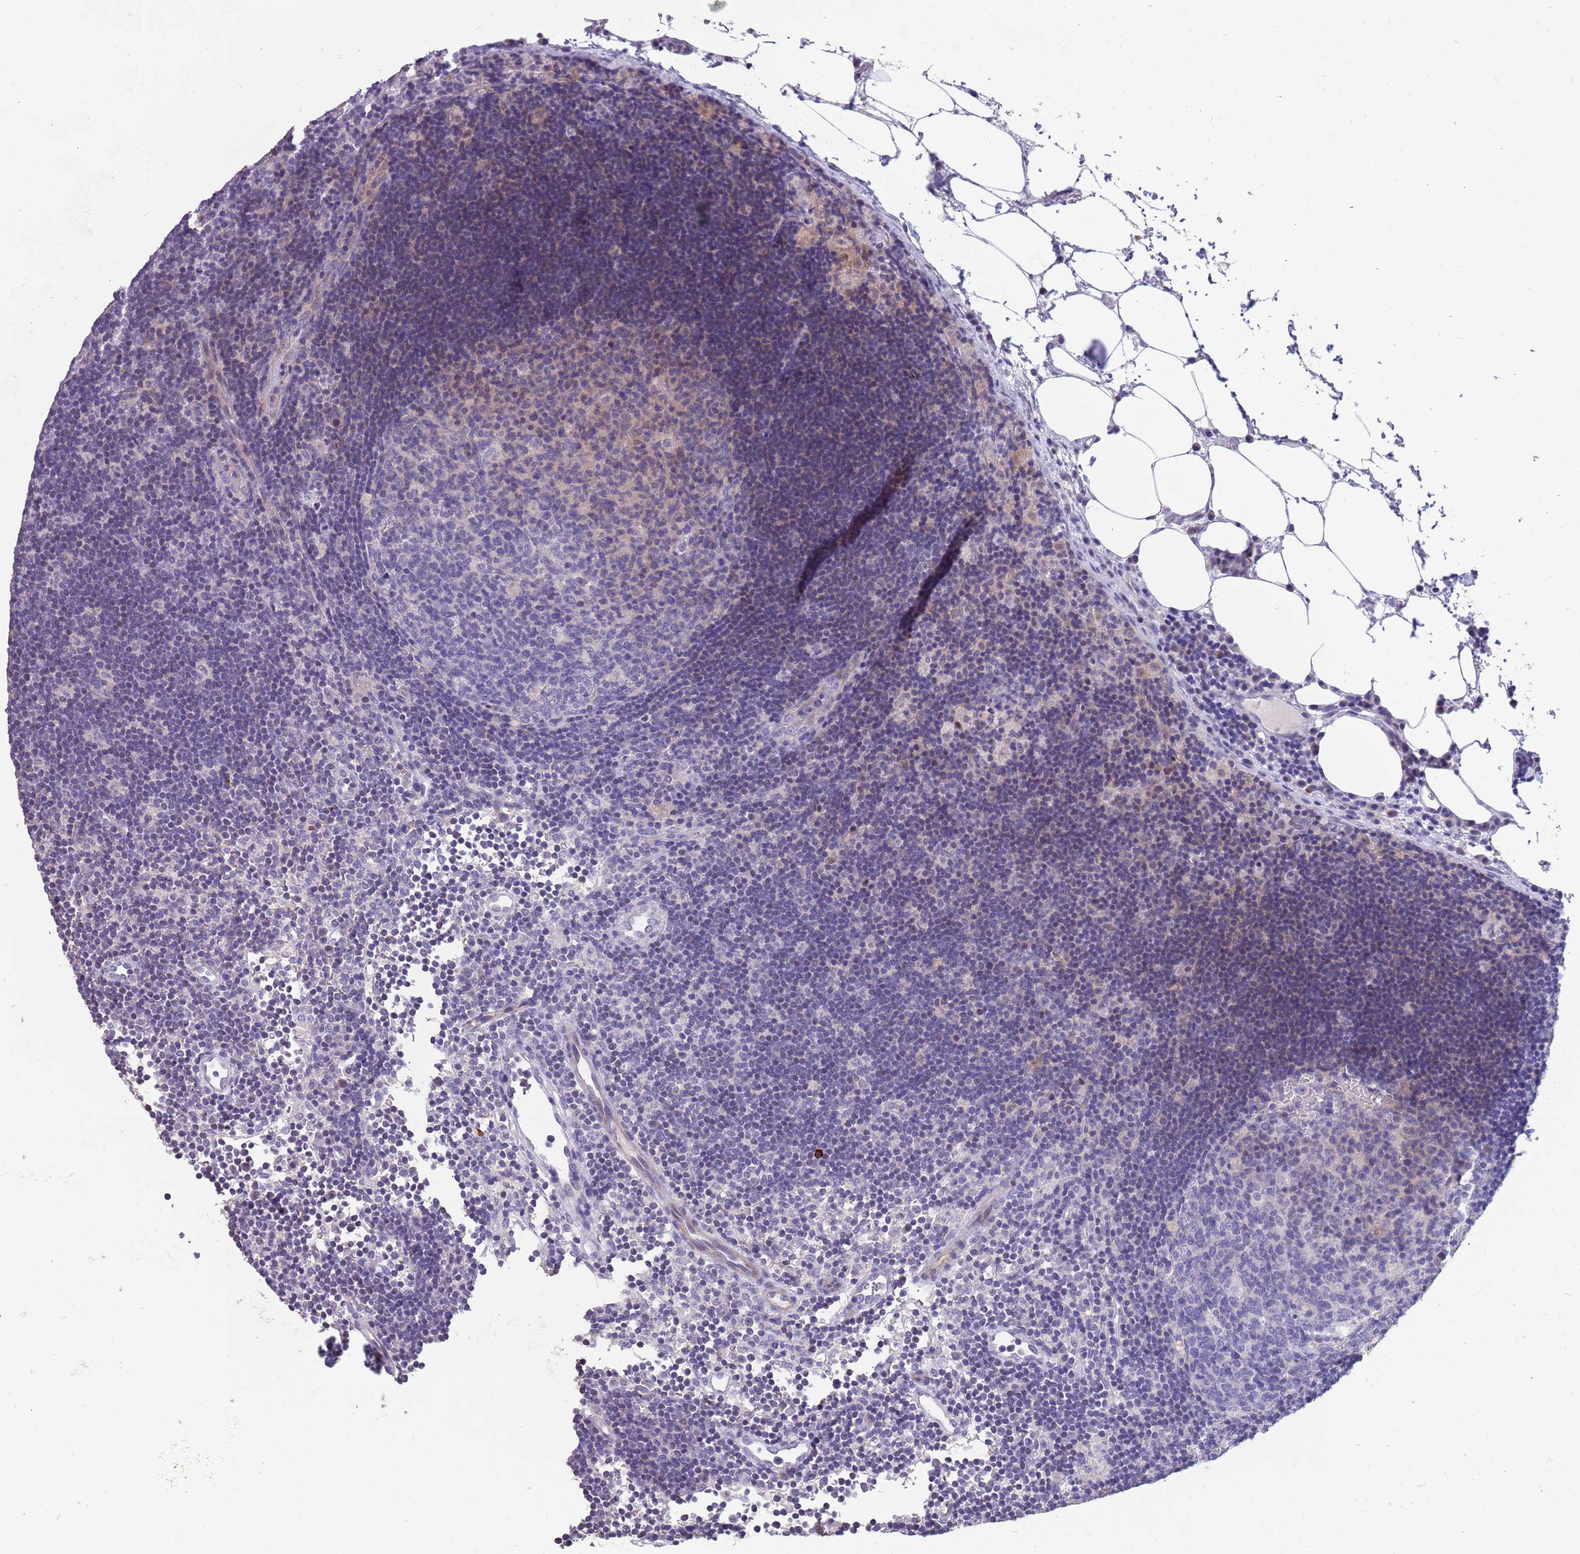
{"staining": {"intensity": "negative", "quantity": "none", "location": "none"}, "tissue": "lymph node", "cell_type": "Germinal center cells", "image_type": "normal", "snomed": [{"axis": "morphology", "description": "Normal tissue, NOS"}, {"axis": "topography", "description": "Lymph node"}], "caption": "Germinal center cells are negative for brown protein staining in benign lymph node. (IHC, brightfield microscopy, high magnification).", "gene": "ZNF14", "patient": {"sex": "male", "age": 62}}